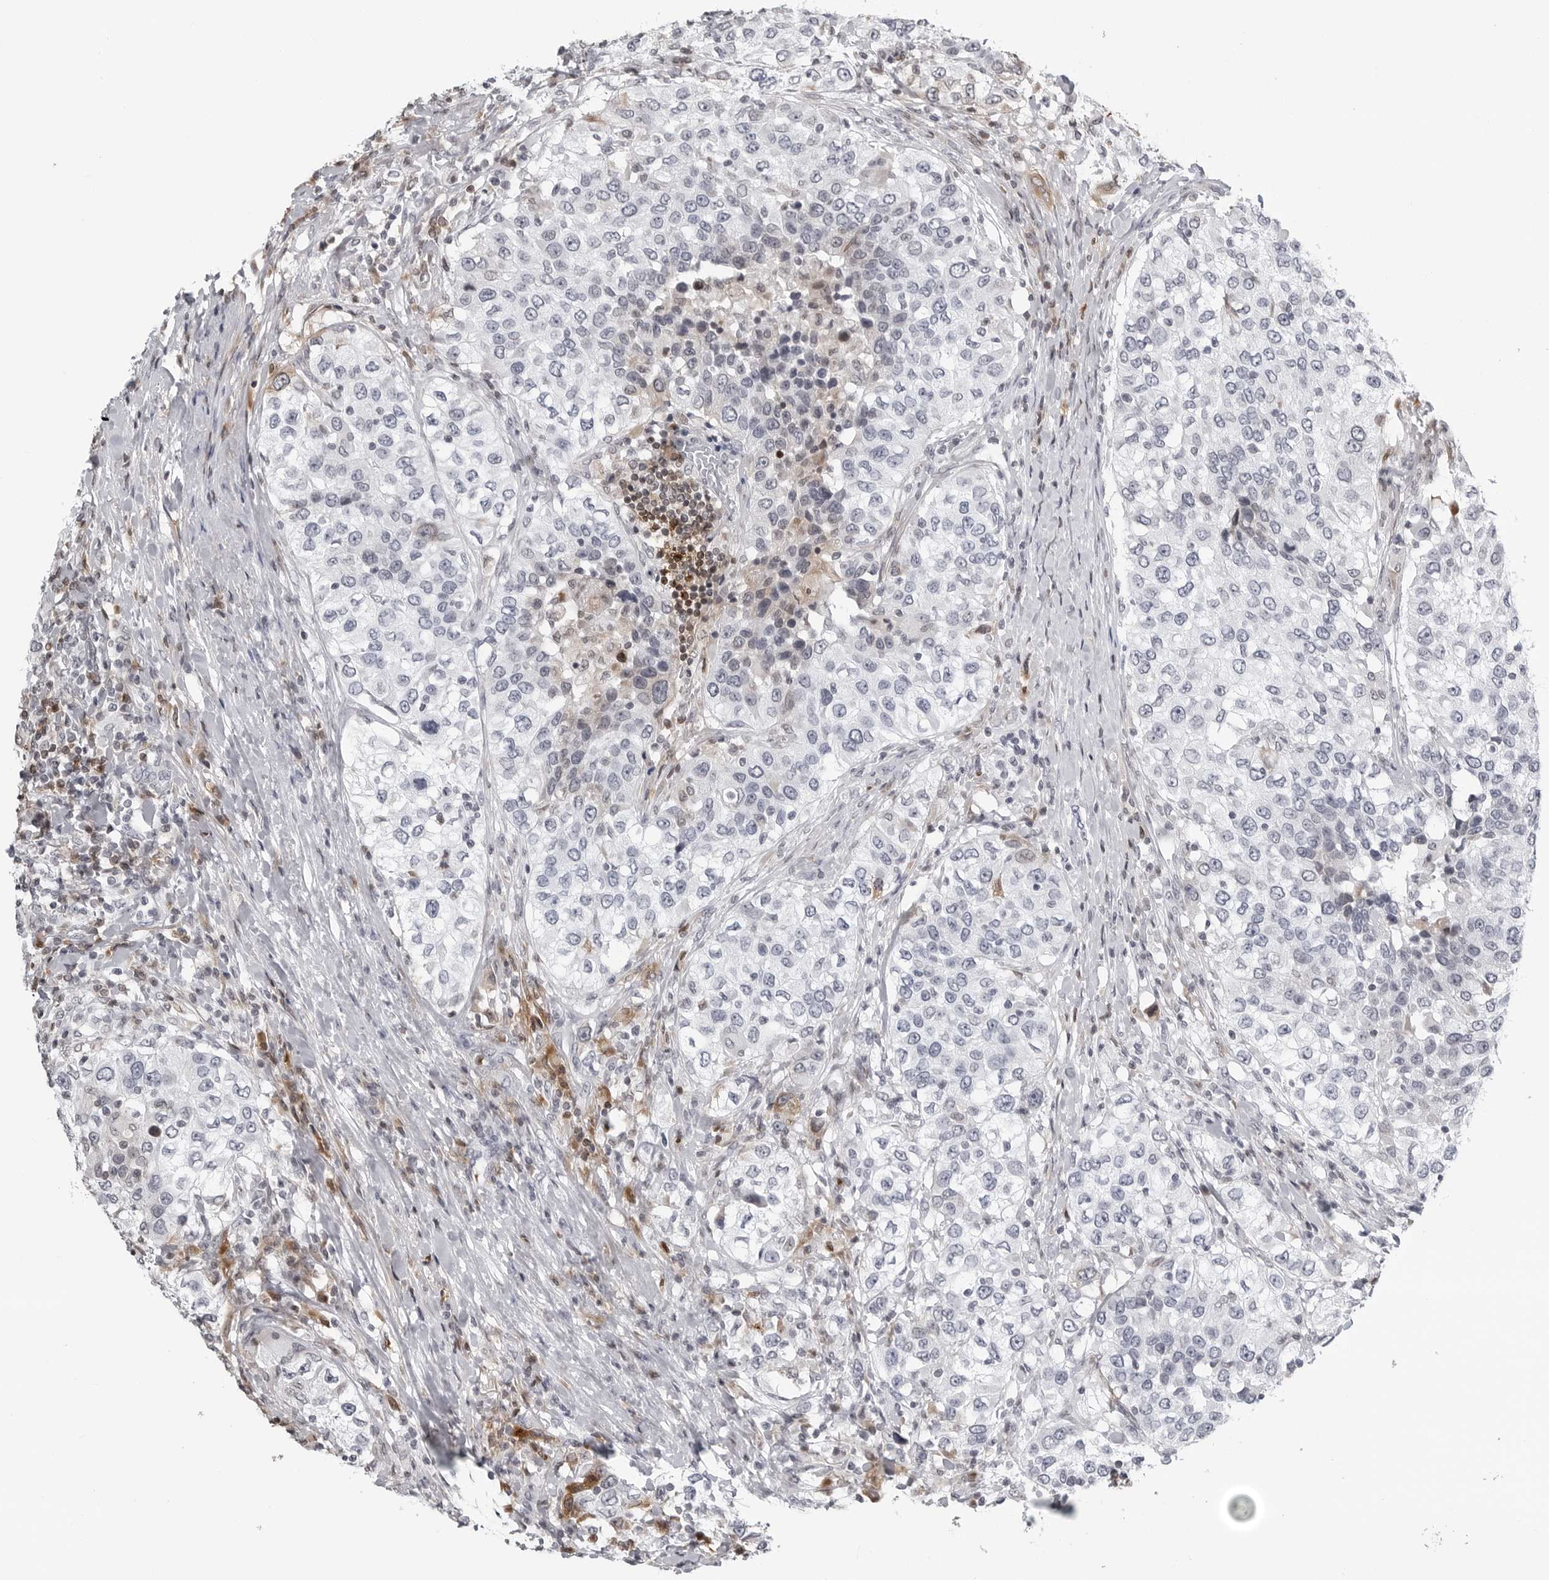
{"staining": {"intensity": "negative", "quantity": "none", "location": "none"}, "tissue": "urothelial cancer", "cell_type": "Tumor cells", "image_type": "cancer", "snomed": [{"axis": "morphology", "description": "Urothelial carcinoma, High grade"}, {"axis": "topography", "description": "Urinary bladder"}], "caption": "Immunohistochemistry (IHC) histopathology image of neoplastic tissue: human high-grade urothelial carcinoma stained with DAB displays no significant protein staining in tumor cells.", "gene": "CXCR5", "patient": {"sex": "female", "age": 80}}